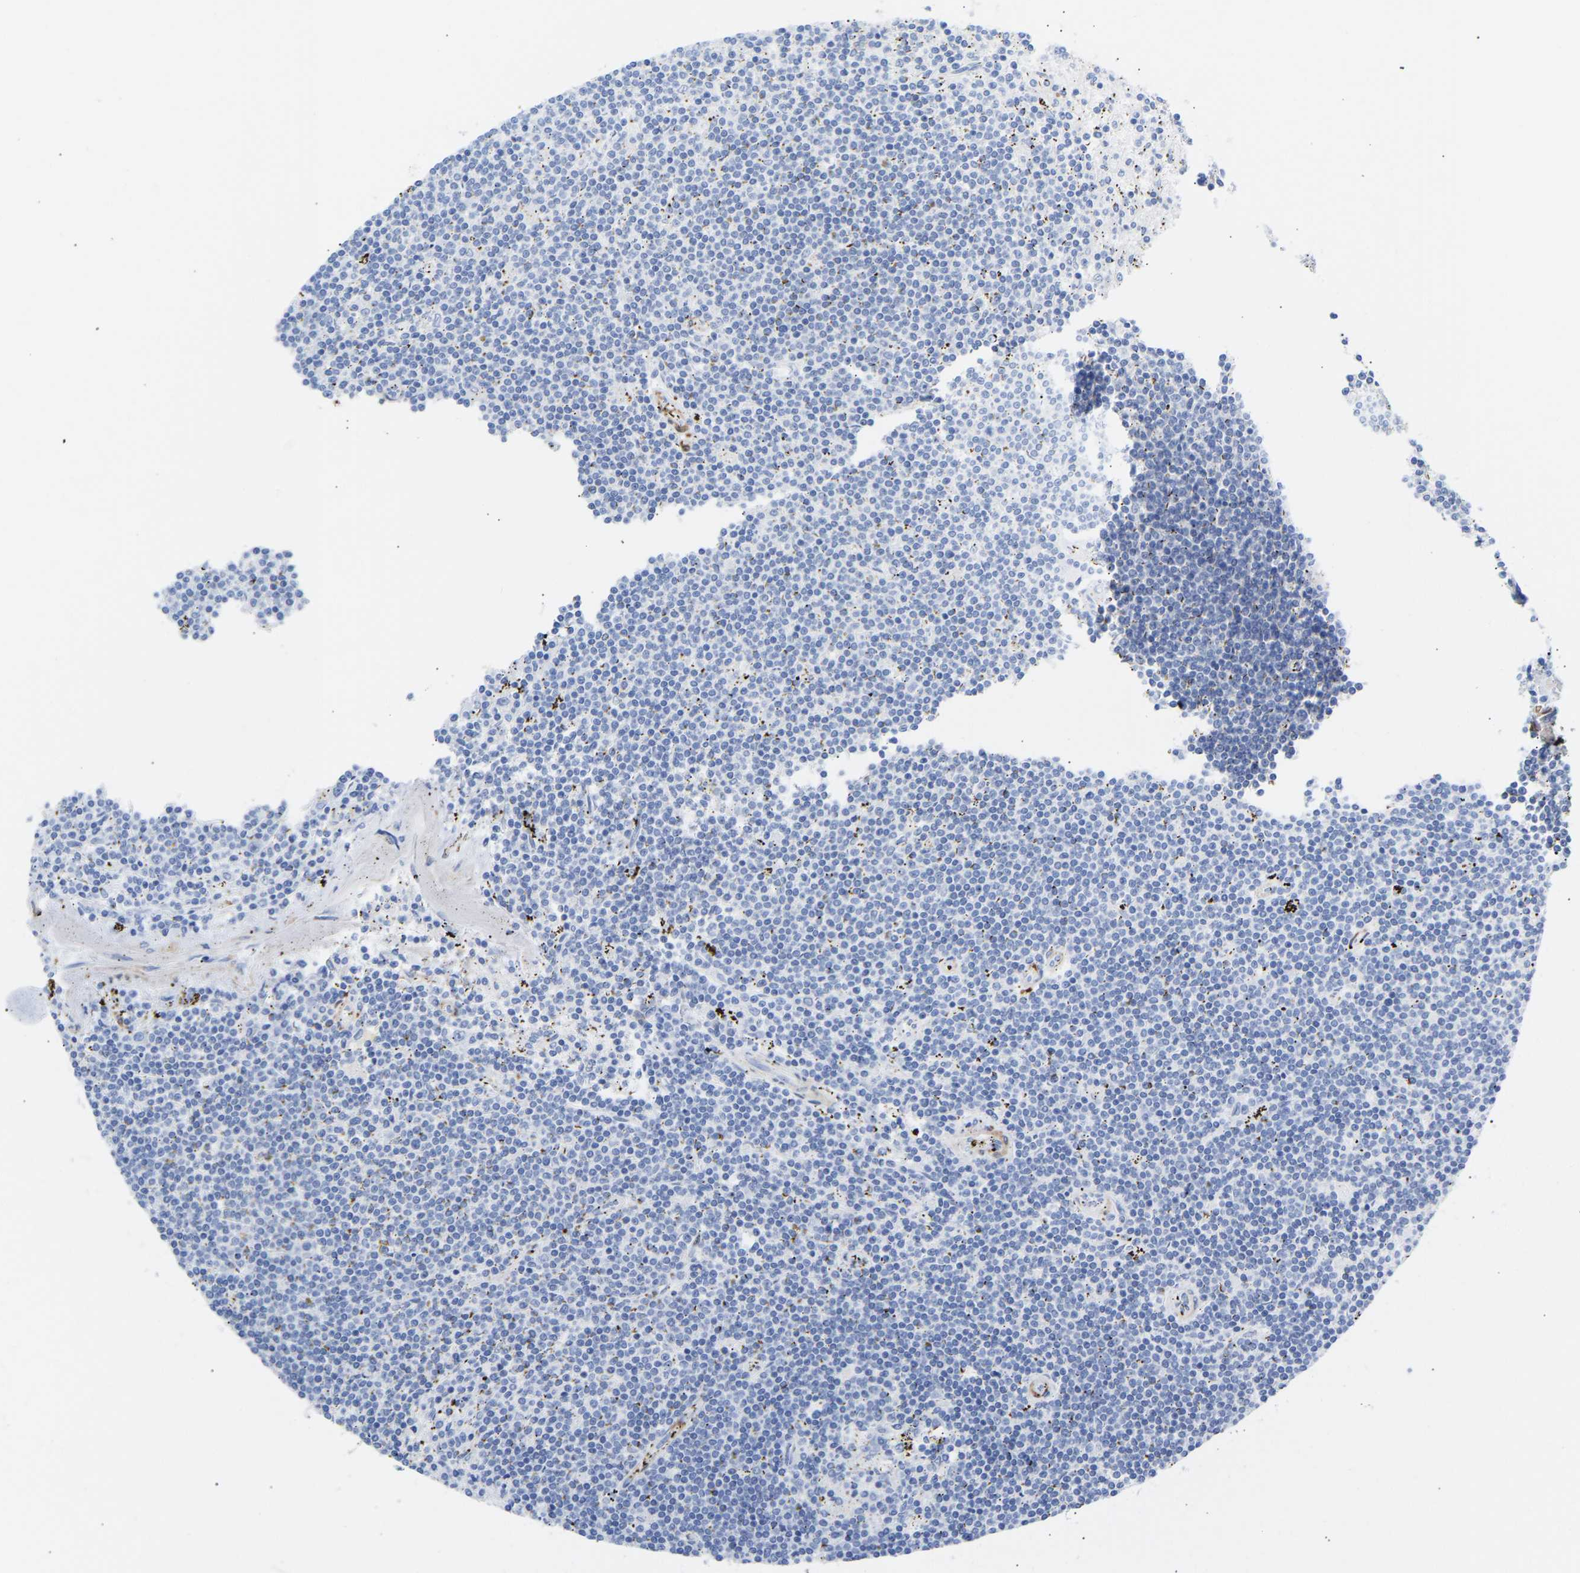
{"staining": {"intensity": "negative", "quantity": "none", "location": "none"}, "tissue": "lymphoma", "cell_type": "Tumor cells", "image_type": "cancer", "snomed": [{"axis": "morphology", "description": "Malignant lymphoma, non-Hodgkin's type, Low grade"}, {"axis": "topography", "description": "Spleen"}], "caption": "Immunohistochemical staining of lymphoma exhibits no significant expression in tumor cells. The staining was performed using DAB to visualize the protein expression in brown, while the nuclei were stained in blue with hematoxylin (Magnification: 20x).", "gene": "AMPH", "patient": {"sex": "male", "age": 76}}